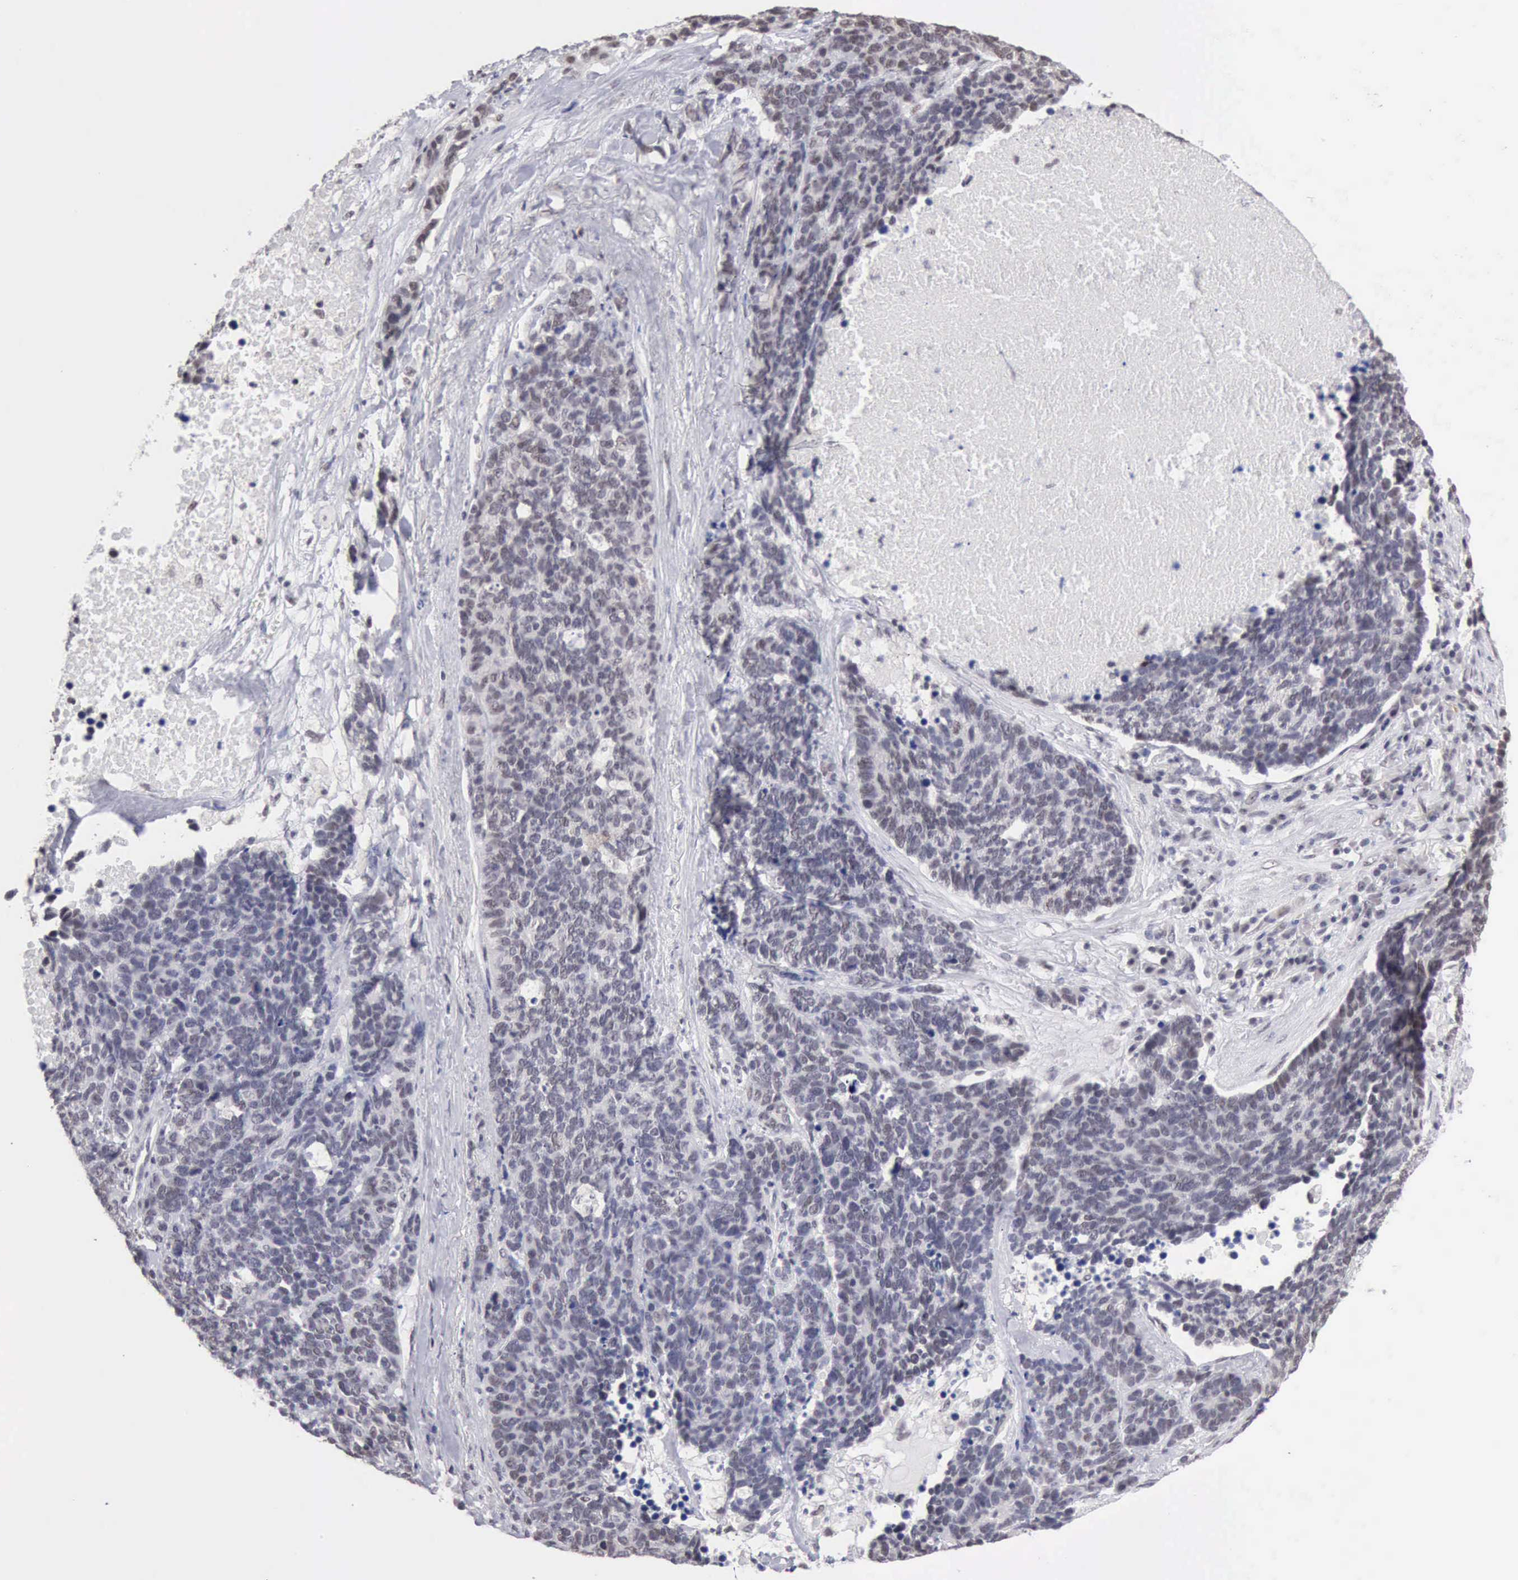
{"staining": {"intensity": "weak", "quantity": "<25%", "location": "nuclear"}, "tissue": "lung cancer", "cell_type": "Tumor cells", "image_type": "cancer", "snomed": [{"axis": "morphology", "description": "Neoplasm, malignant, NOS"}, {"axis": "topography", "description": "Lung"}], "caption": "Tumor cells show no significant staining in lung cancer.", "gene": "TAF1", "patient": {"sex": "female", "age": 75}}